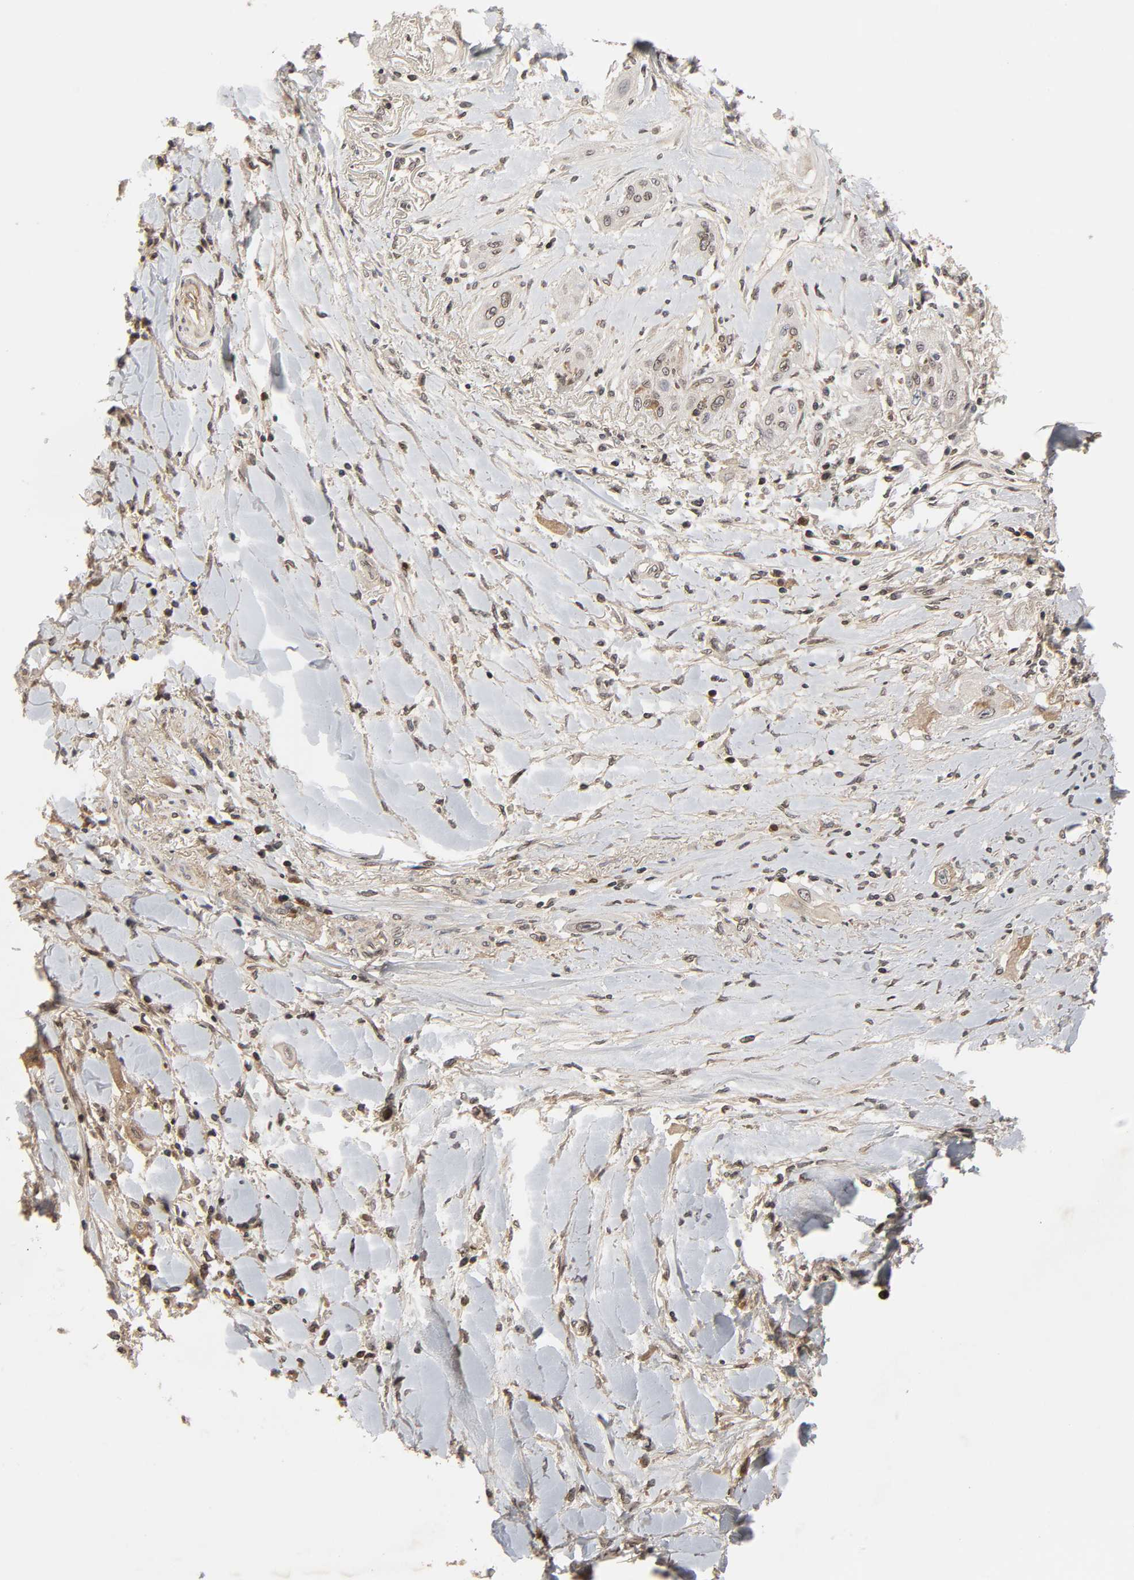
{"staining": {"intensity": "strong", "quantity": ">75%", "location": "cytoplasmic/membranous,nuclear"}, "tissue": "lung cancer", "cell_type": "Tumor cells", "image_type": "cancer", "snomed": [{"axis": "morphology", "description": "Squamous cell carcinoma, NOS"}, {"axis": "topography", "description": "Lung"}], "caption": "Approximately >75% of tumor cells in lung cancer (squamous cell carcinoma) show strong cytoplasmic/membranous and nuclear protein positivity as visualized by brown immunohistochemical staining.", "gene": "CPN2", "patient": {"sex": "female", "age": 47}}